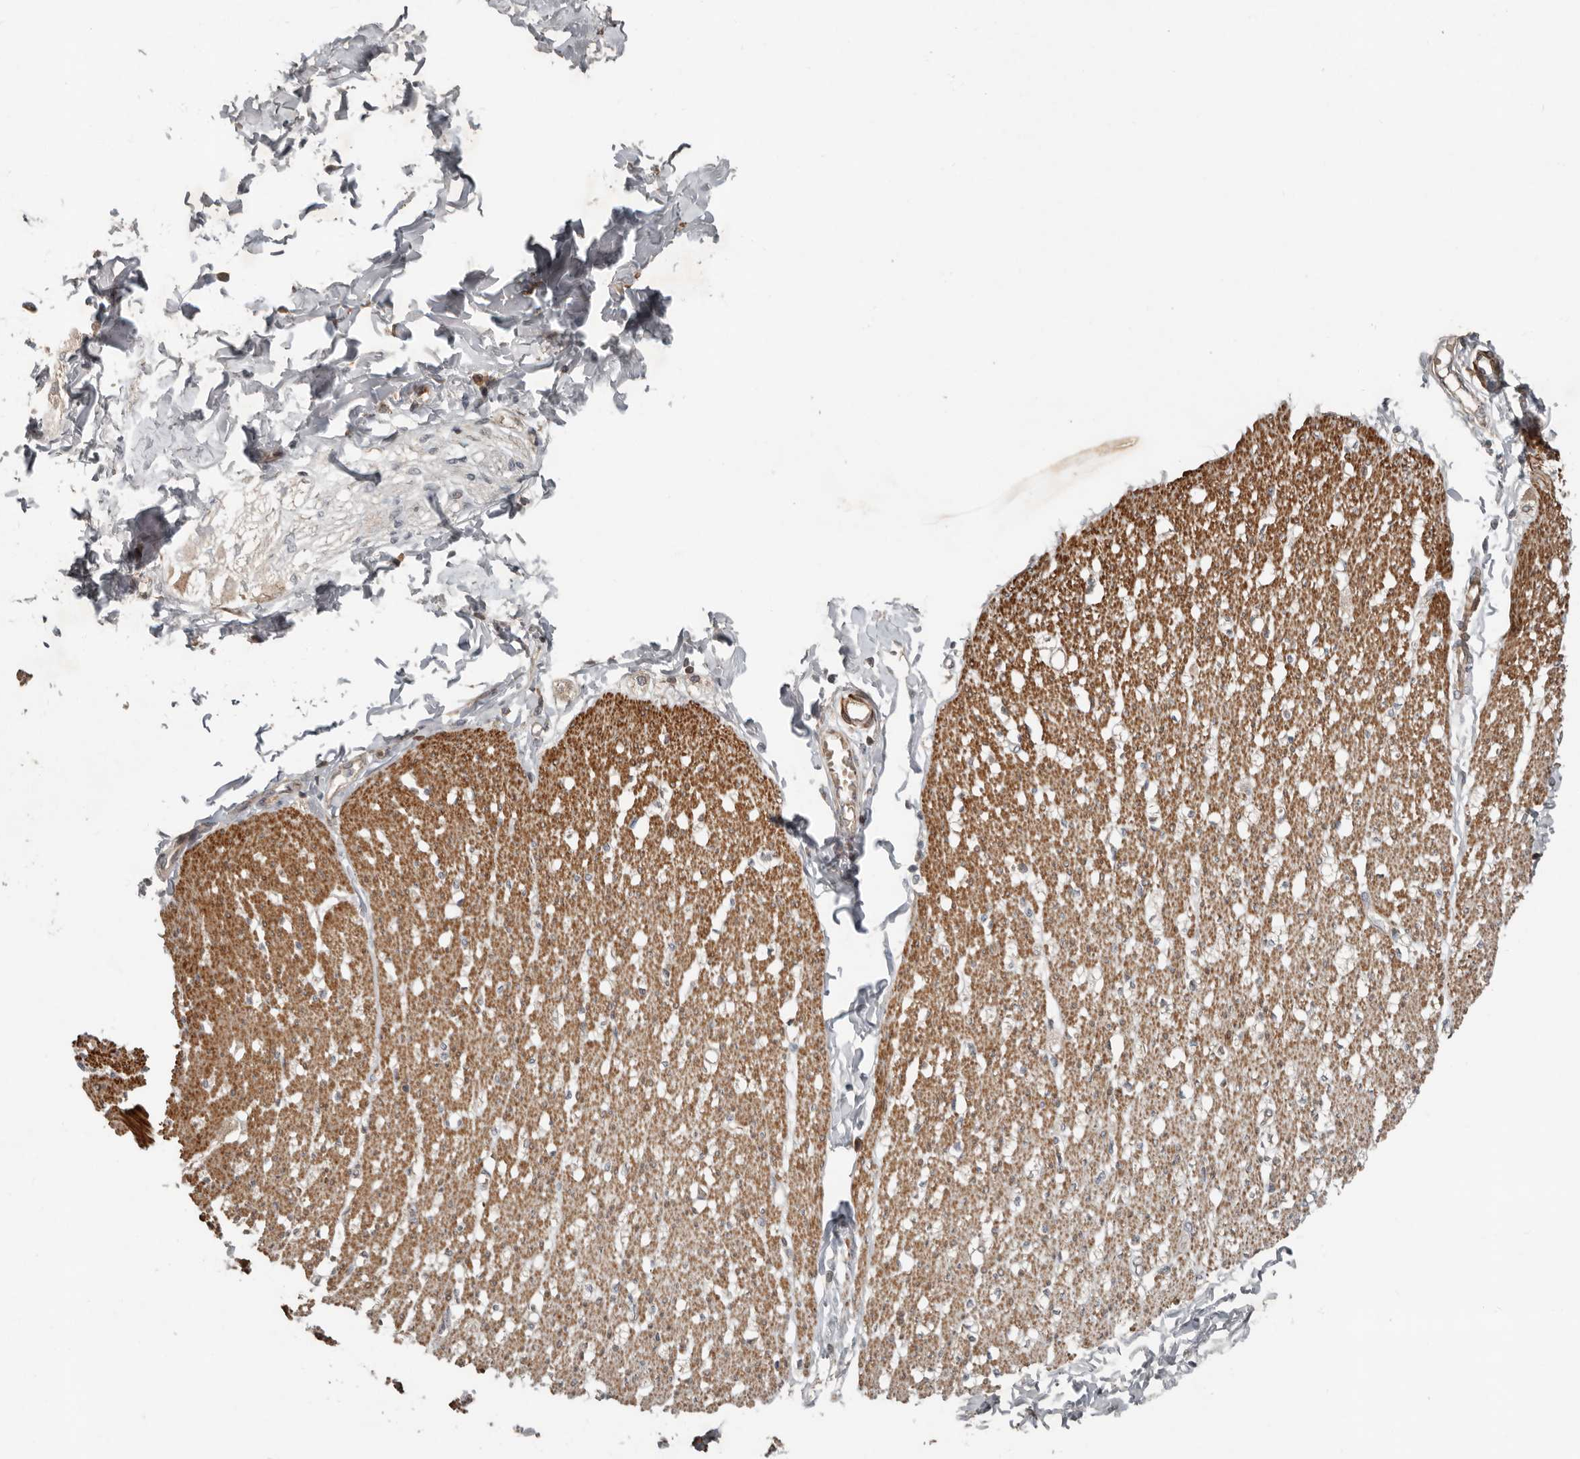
{"staining": {"intensity": "moderate", "quantity": ">75%", "location": "cytoplasmic/membranous"}, "tissue": "smooth muscle", "cell_type": "Smooth muscle cells", "image_type": "normal", "snomed": [{"axis": "morphology", "description": "Normal tissue, NOS"}, {"axis": "morphology", "description": "Adenocarcinoma, NOS"}, {"axis": "topography", "description": "Colon"}, {"axis": "topography", "description": "Peripheral nerve tissue"}], "caption": "A brown stain labels moderate cytoplasmic/membranous expression of a protein in smooth muscle cells of normal human smooth muscle.", "gene": "SLC6A7", "patient": {"sex": "male", "age": 14}}